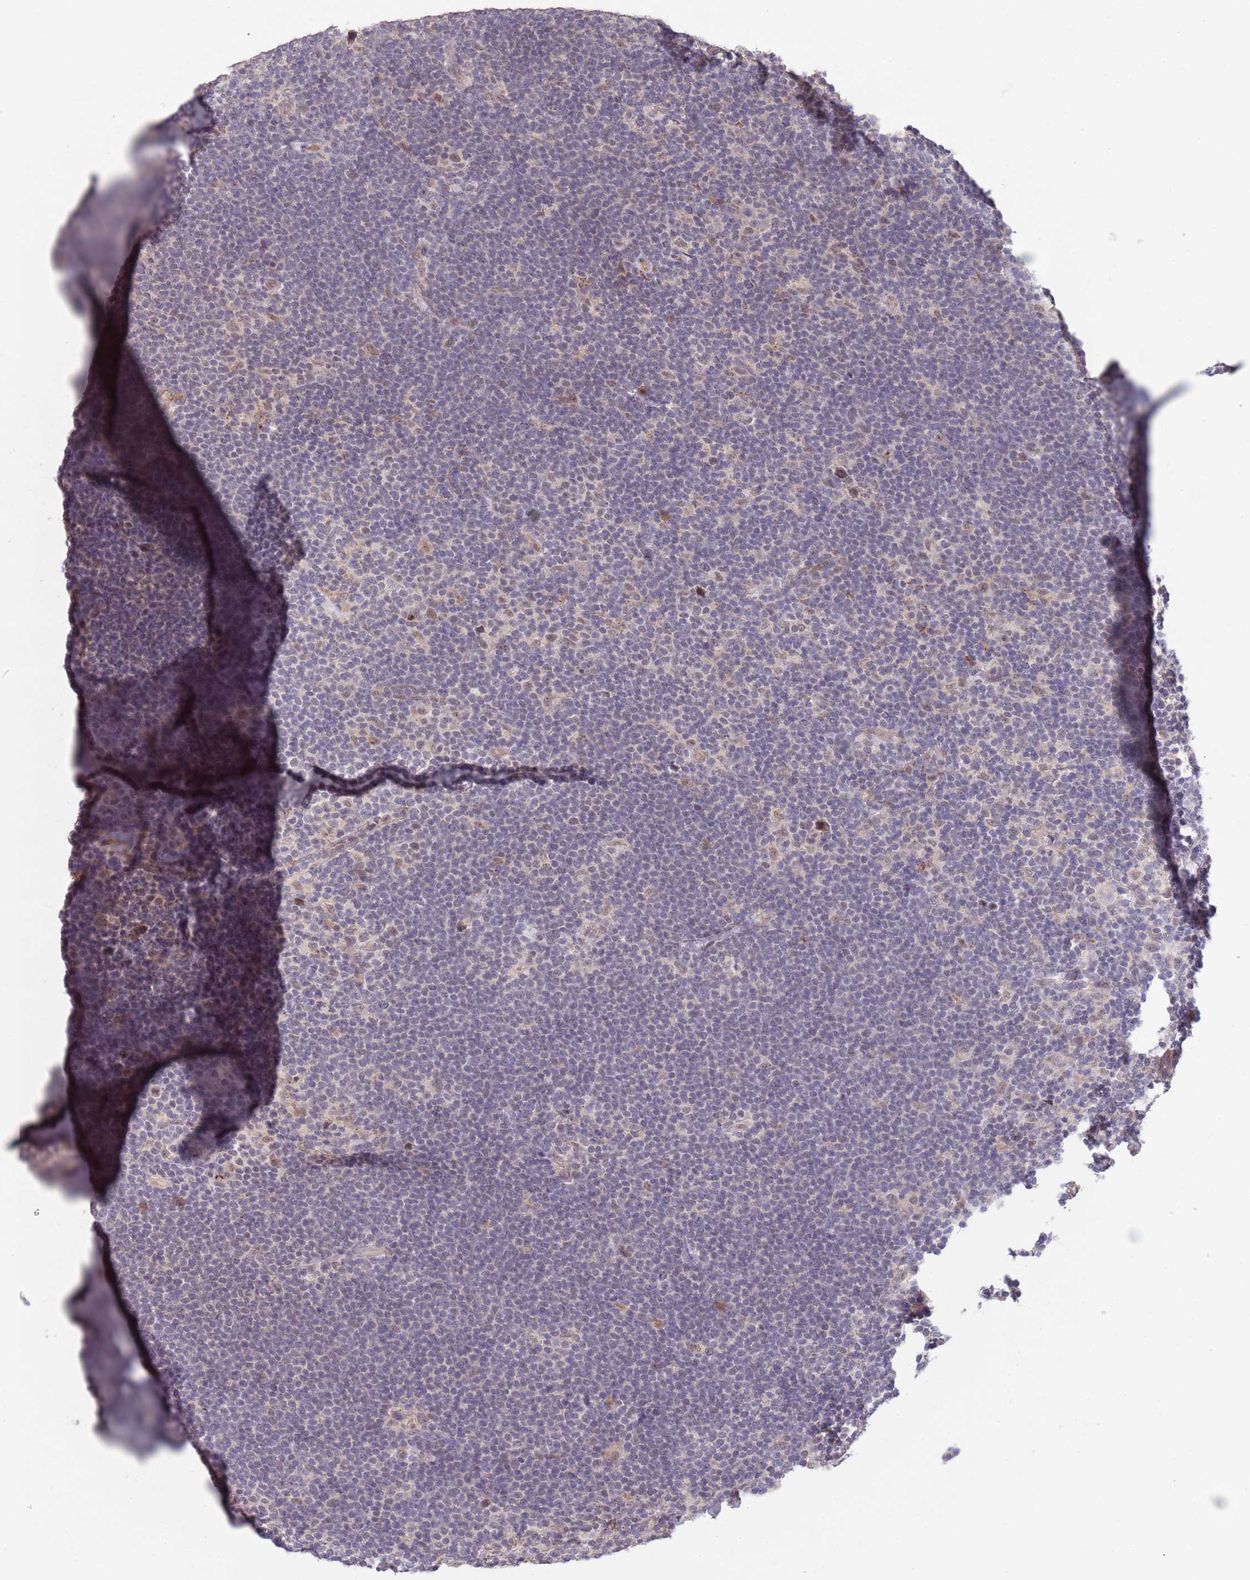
{"staining": {"intensity": "negative", "quantity": "none", "location": "none"}, "tissue": "lymphoma", "cell_type": "Tumor cells", "image_type": "cancer", "snomed": [{"axis": "morphology", "description": "Hodgkin's disease, NOS"}, {"axis": "topography", "description": "Lymph node"}], "caption": "This is a image of IHC staining of lymphoma, which shows no staining in tumor cells.", "gene": "MEI1", "patient": {"sex": "female", "age": 57}}